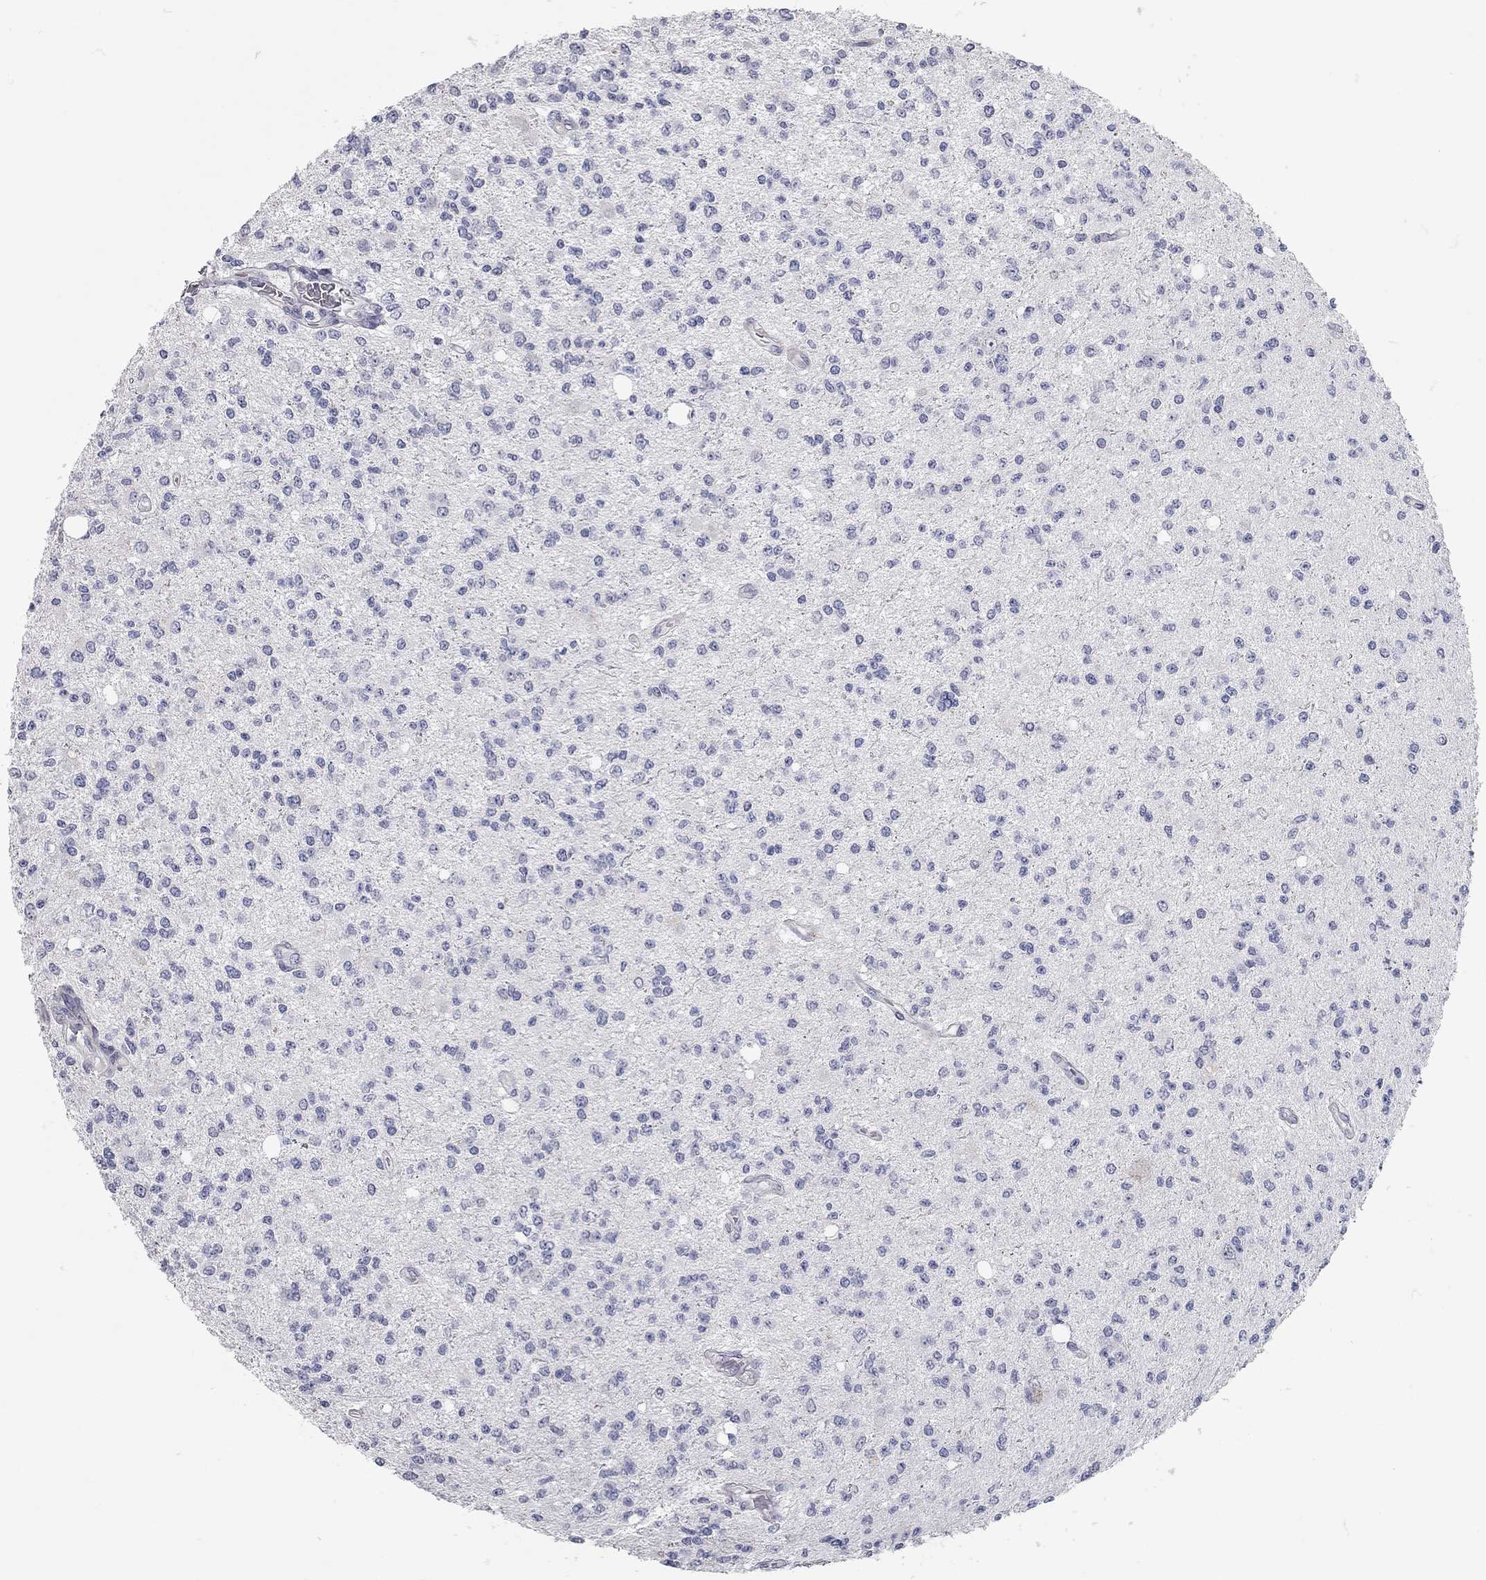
{"staining": {"intensity": "negative", "quantity": "none", "location": "none"}, "tissue": "glioma", "cell_type": "Tumor cells", "image_type": "cancer", "snomed": [{"axis": "morphology", "description": "Glioma, malignant, Low grade"}, {"axis": "topography", "description": "Brain"}], "caption": "This is a micrograph of IHC staining of malignant low-grade glioma, which shows no staining in tumor cells.", "gene": "XAGE2", "patient": {"sex": "male", "age": 67}}